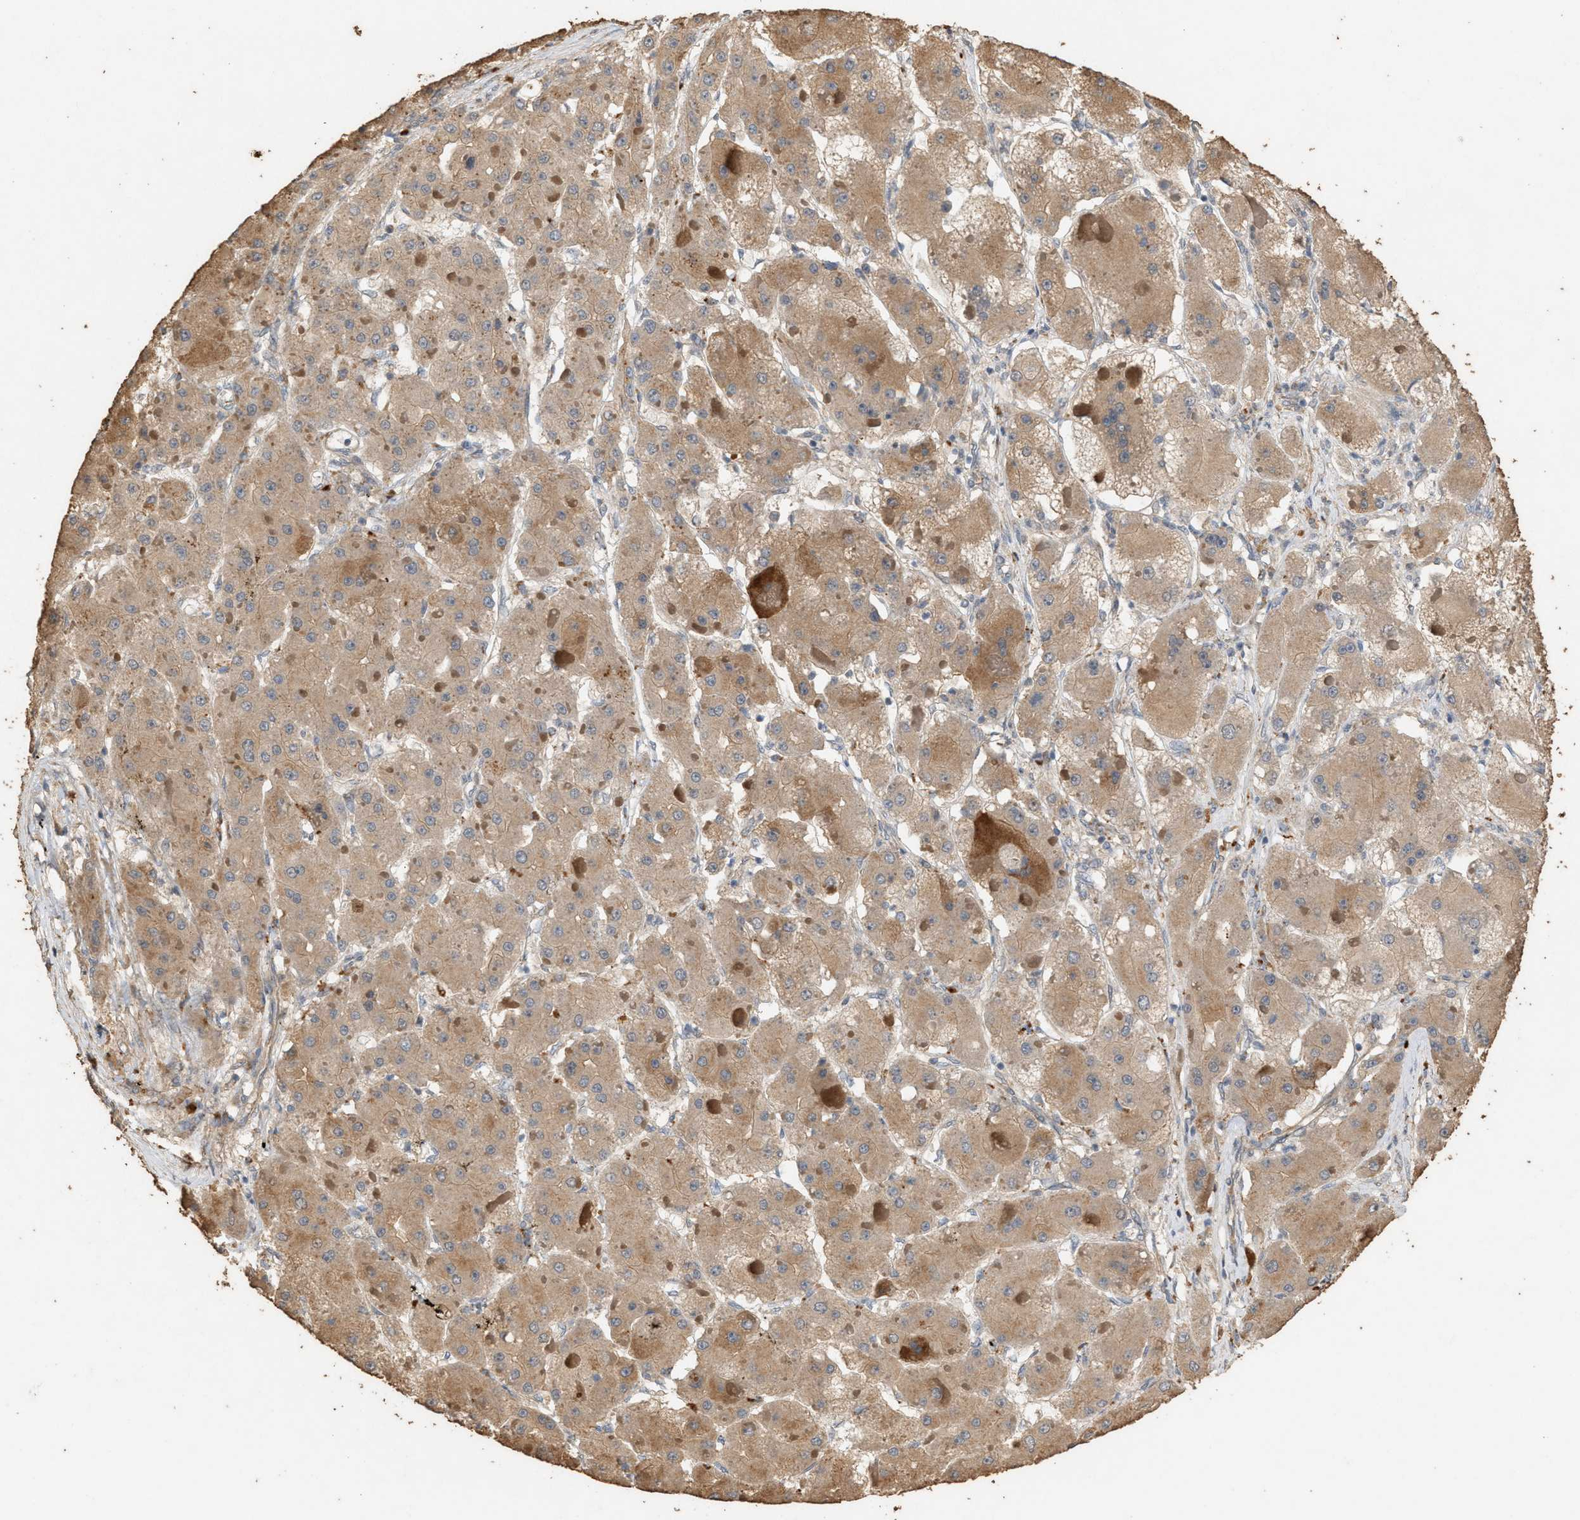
{"staining": {"intensity": "weak", "quantity": ">75%", "location": "cytoplasmic/membranous"}, "tissue": "liver cancer", "cell_type": "Tumor cells", "image_type": "cancer", "snomed": [{"axis": "morphology", "description": "Carcinoma, Hepatocellular, NOS"}, {"axis": "topography", "description": "Liver"}], "caption": "Protein expression analysis of human hepatocellular carcinoma (liver) reveals weak cytoplasmic/membranous staining in about >75% of tumor cells. (DAB = brown stain, brightfield microscopy at high magnification).", "gene": "DCAF7", "patient": {"sex": "female", "age": 73}}